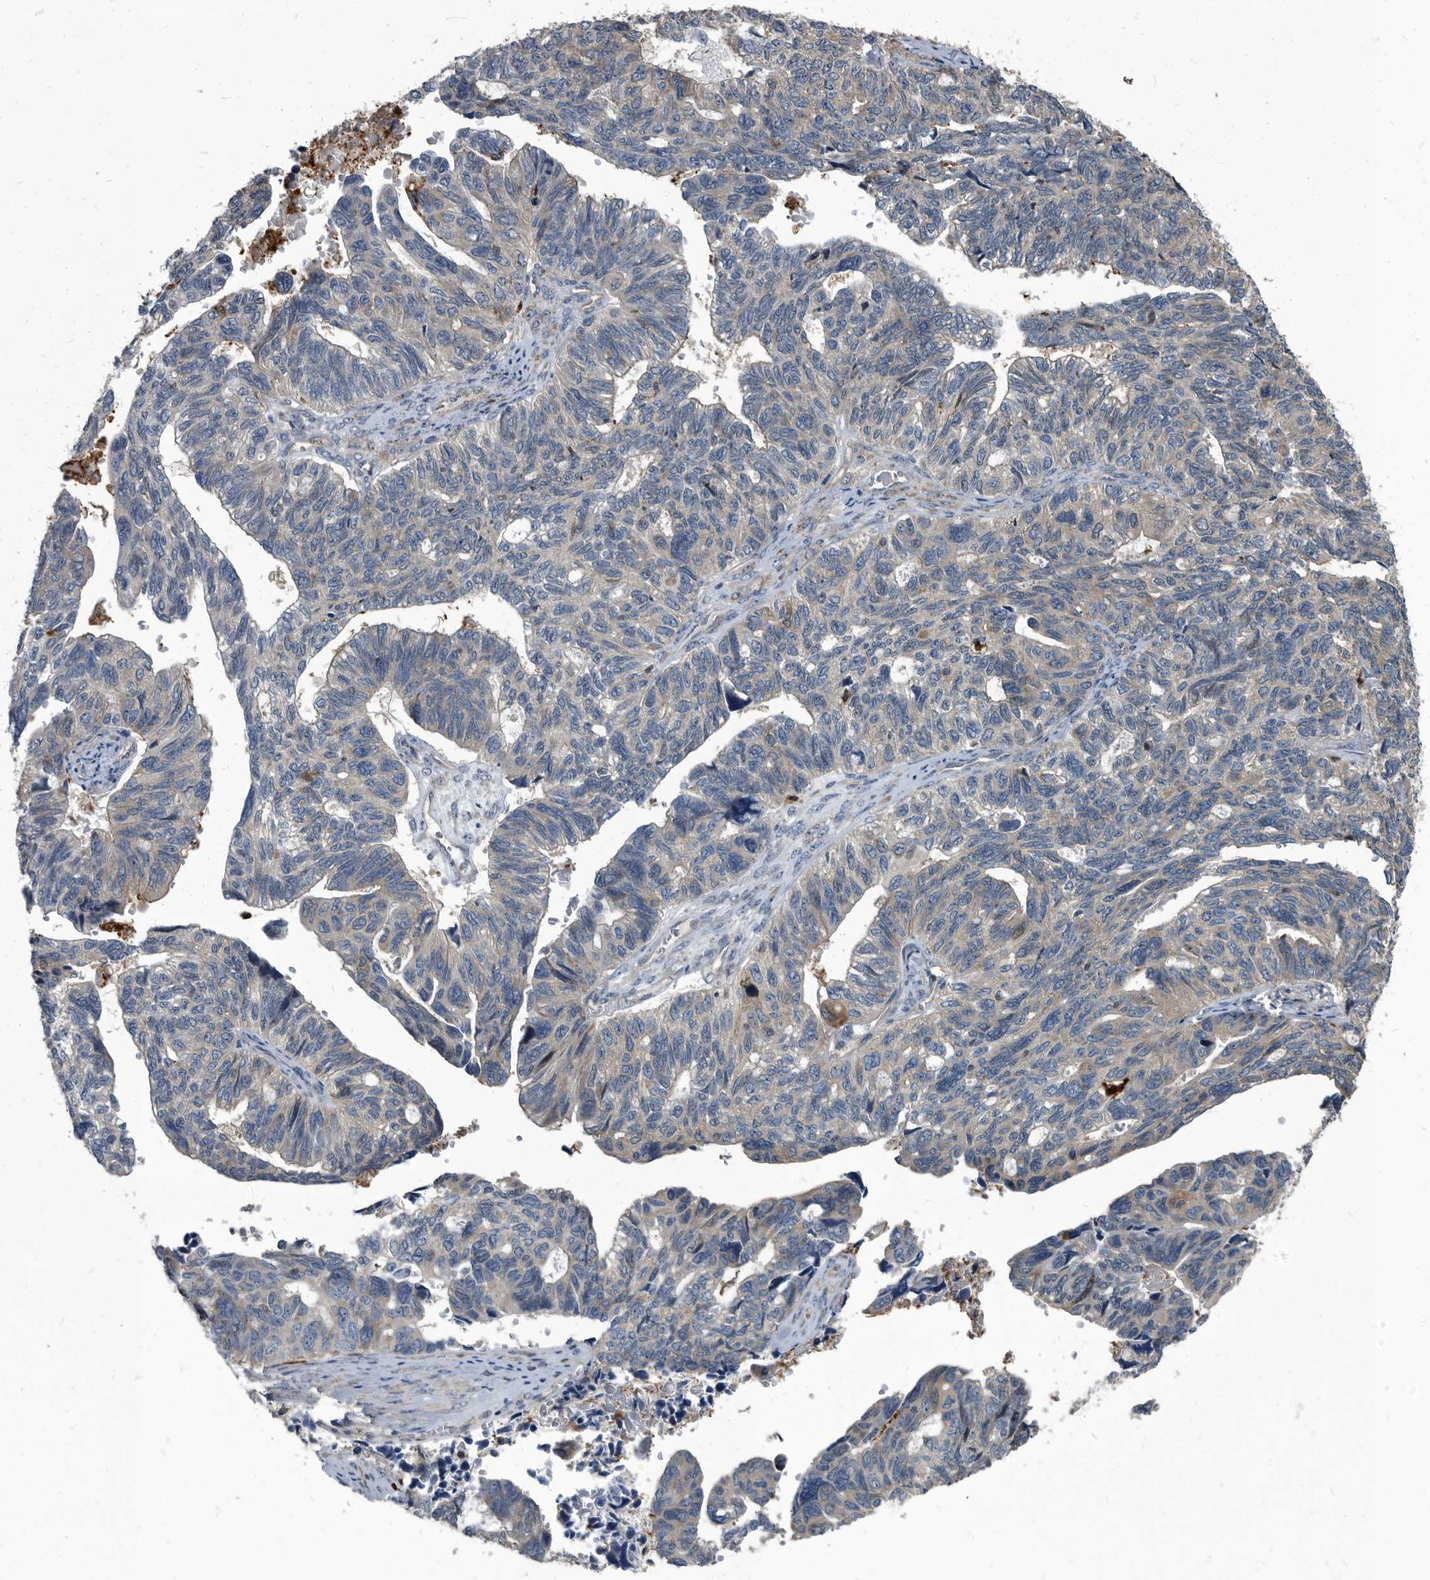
{"staining": {"intensity": "negative", "quantity": "none", "location": "none"}, "tissue": "ovarian cancer", "cell_type": "Tumor cells", "image_type": "cancer", "snomed": [{"axis": "morphology", "description": "Cystadenocarcinoma, serous, NOS"}, {"axis": "topography", "description": "Ovary"}], "caption": "Immunohistochemistry (IHC) image of neoplastic tissue: human ovarian cancer stained with DAB displays no significant protein expression in tumor cells.", "gene": "CDV3", "patient": {"sex": "female", "age": 79}}